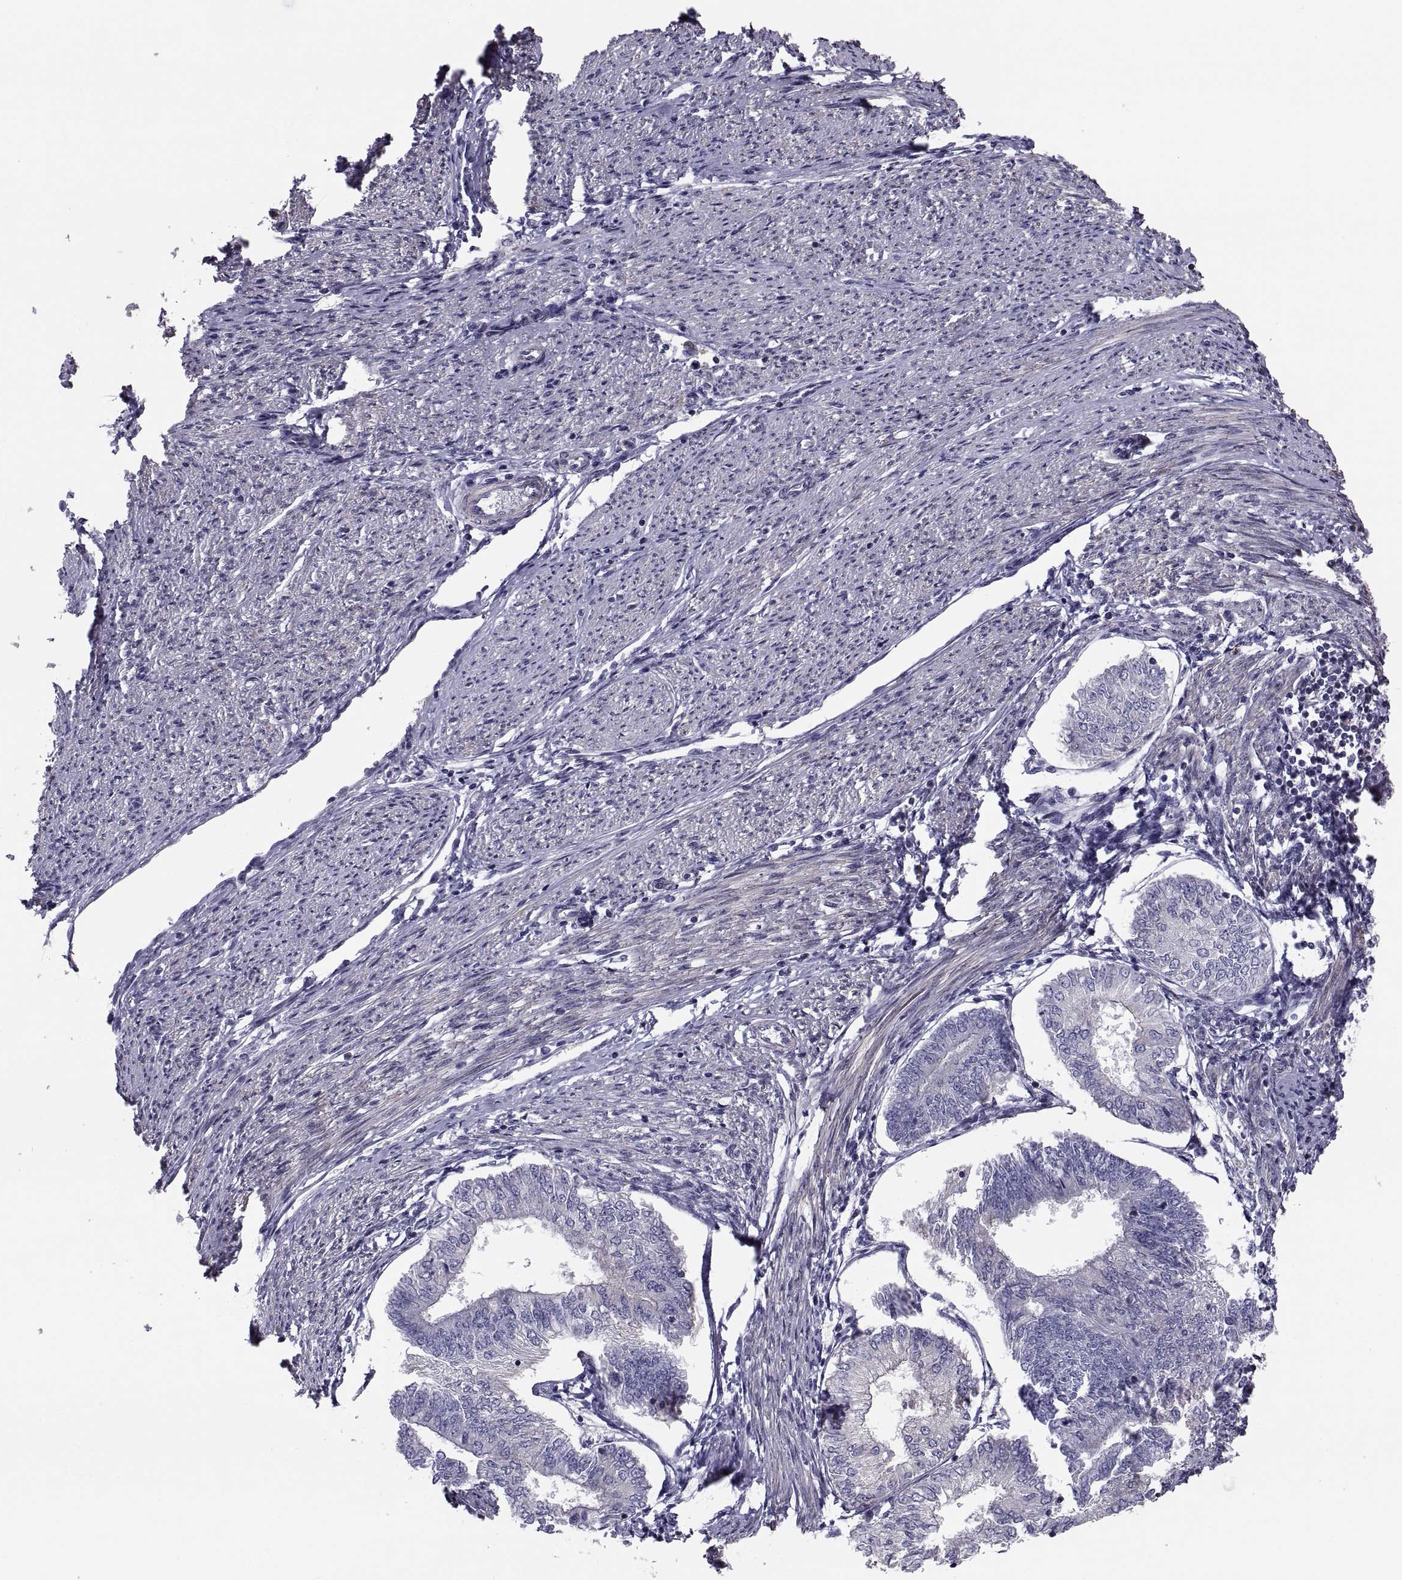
{"staining": {"intensity": "weak", "quantity": "<25%", "location": "cytoplasmic/membranous"}, "tissue": "endometrial cancer", "cell_type": "Tumor cells", "image_type": "cancer", "snomed": [{"axis": "morphology", "description": "Adenocarcinoma, NOS"}, {"axis": "topography", "description": "Endometrium"}], "caption": "This is a image of immunohistochemistry staining of adenocarcinoma (endometrial), which shows no staining in tumor cells.", "gene": "ANO1", "patient": {"sex": "female", "age": 58}}